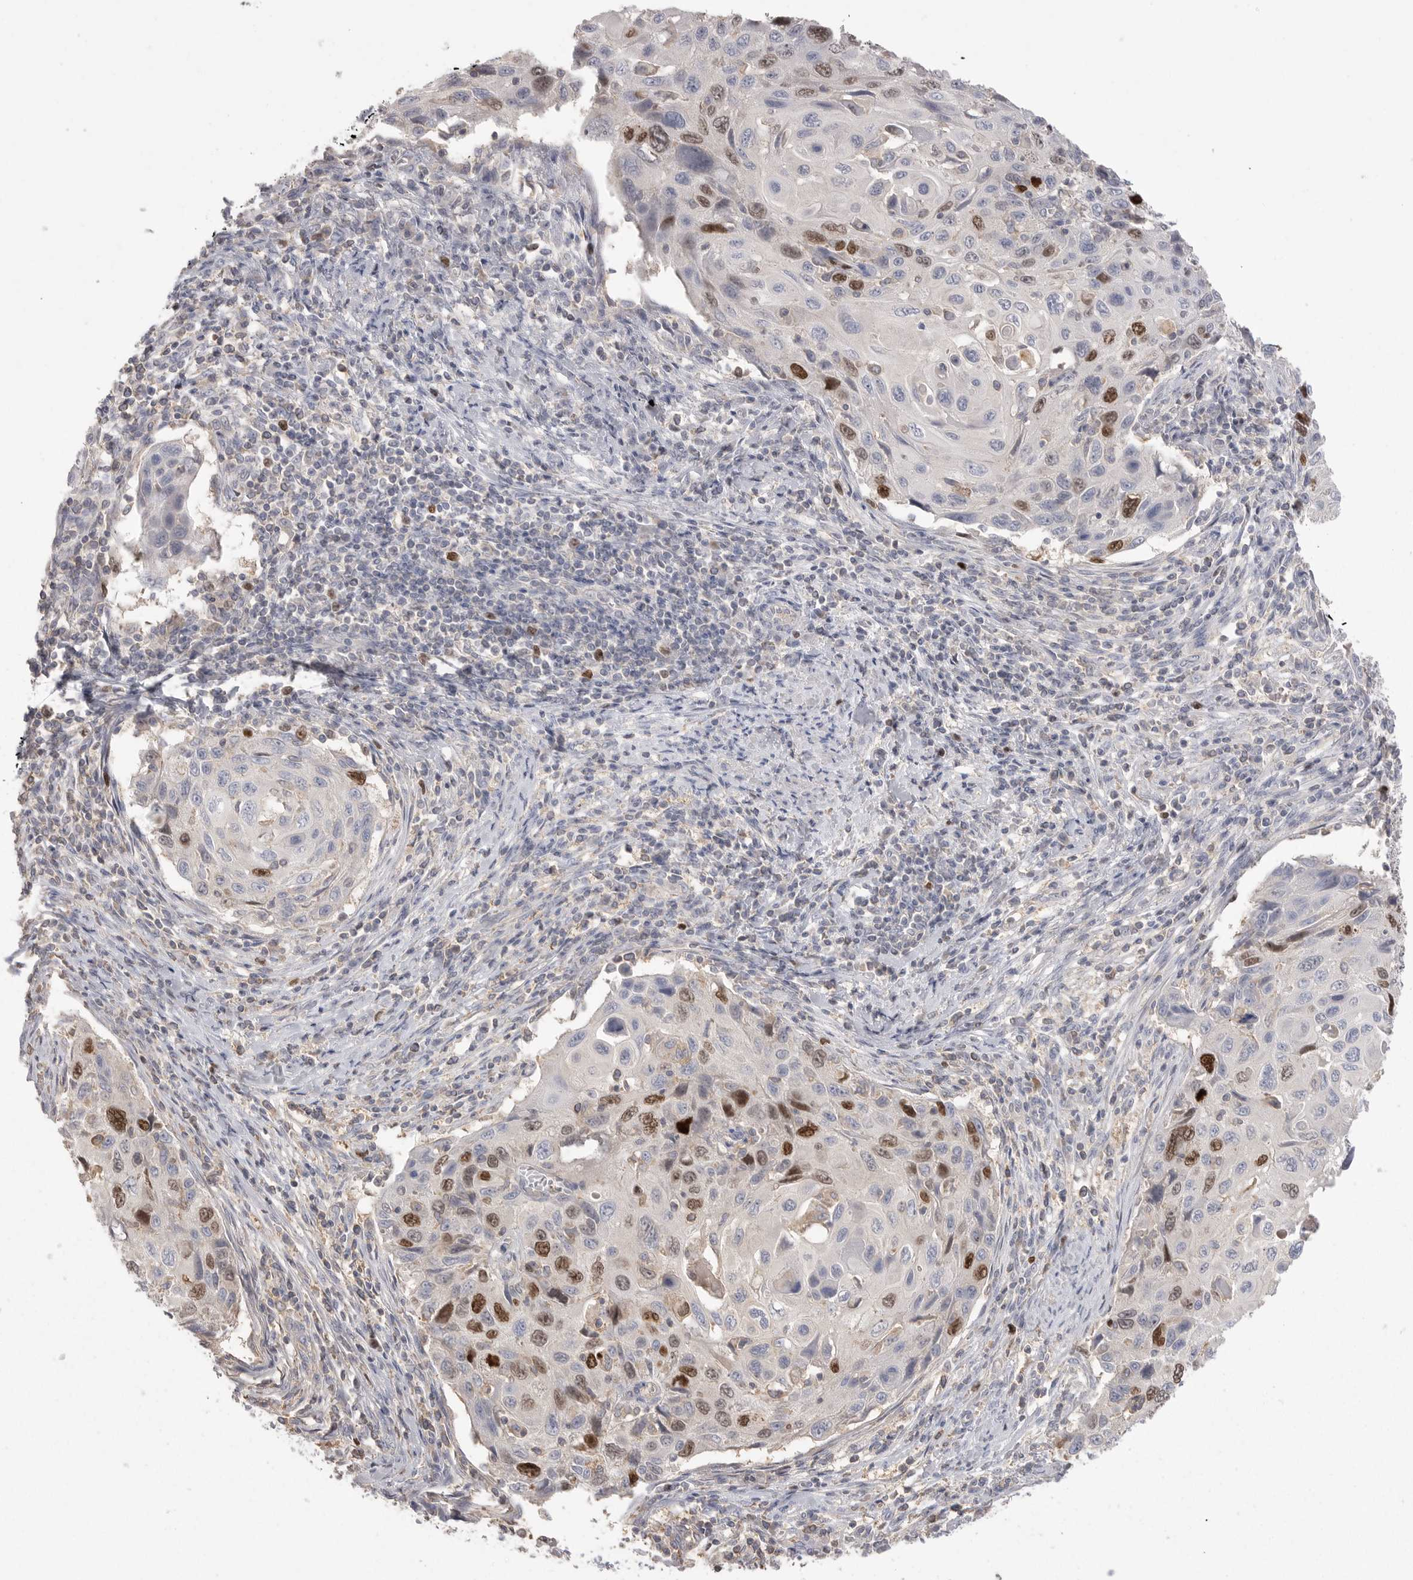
{"staining": {"intensity": "strong", "quantity": "<25%", "location": "nuclear"}, "tissue": "cervical cancer", "cell_type": "Tumor cells", "image_type": "cancer", "snomed": [{"axis": "morphology", "description": "Squamous cell carcinoma, NOS"}, {"axis": "topography", "description": "Cervix"}], "caption": "Brown immunohistochemical staining in human cervical cancer (squamous cell carcinoma) shows strong nuclear positivity in approximately <25% of tumor cells.", "gene": "TOP2A", "patient": {"sex": "female", "age": 70}}